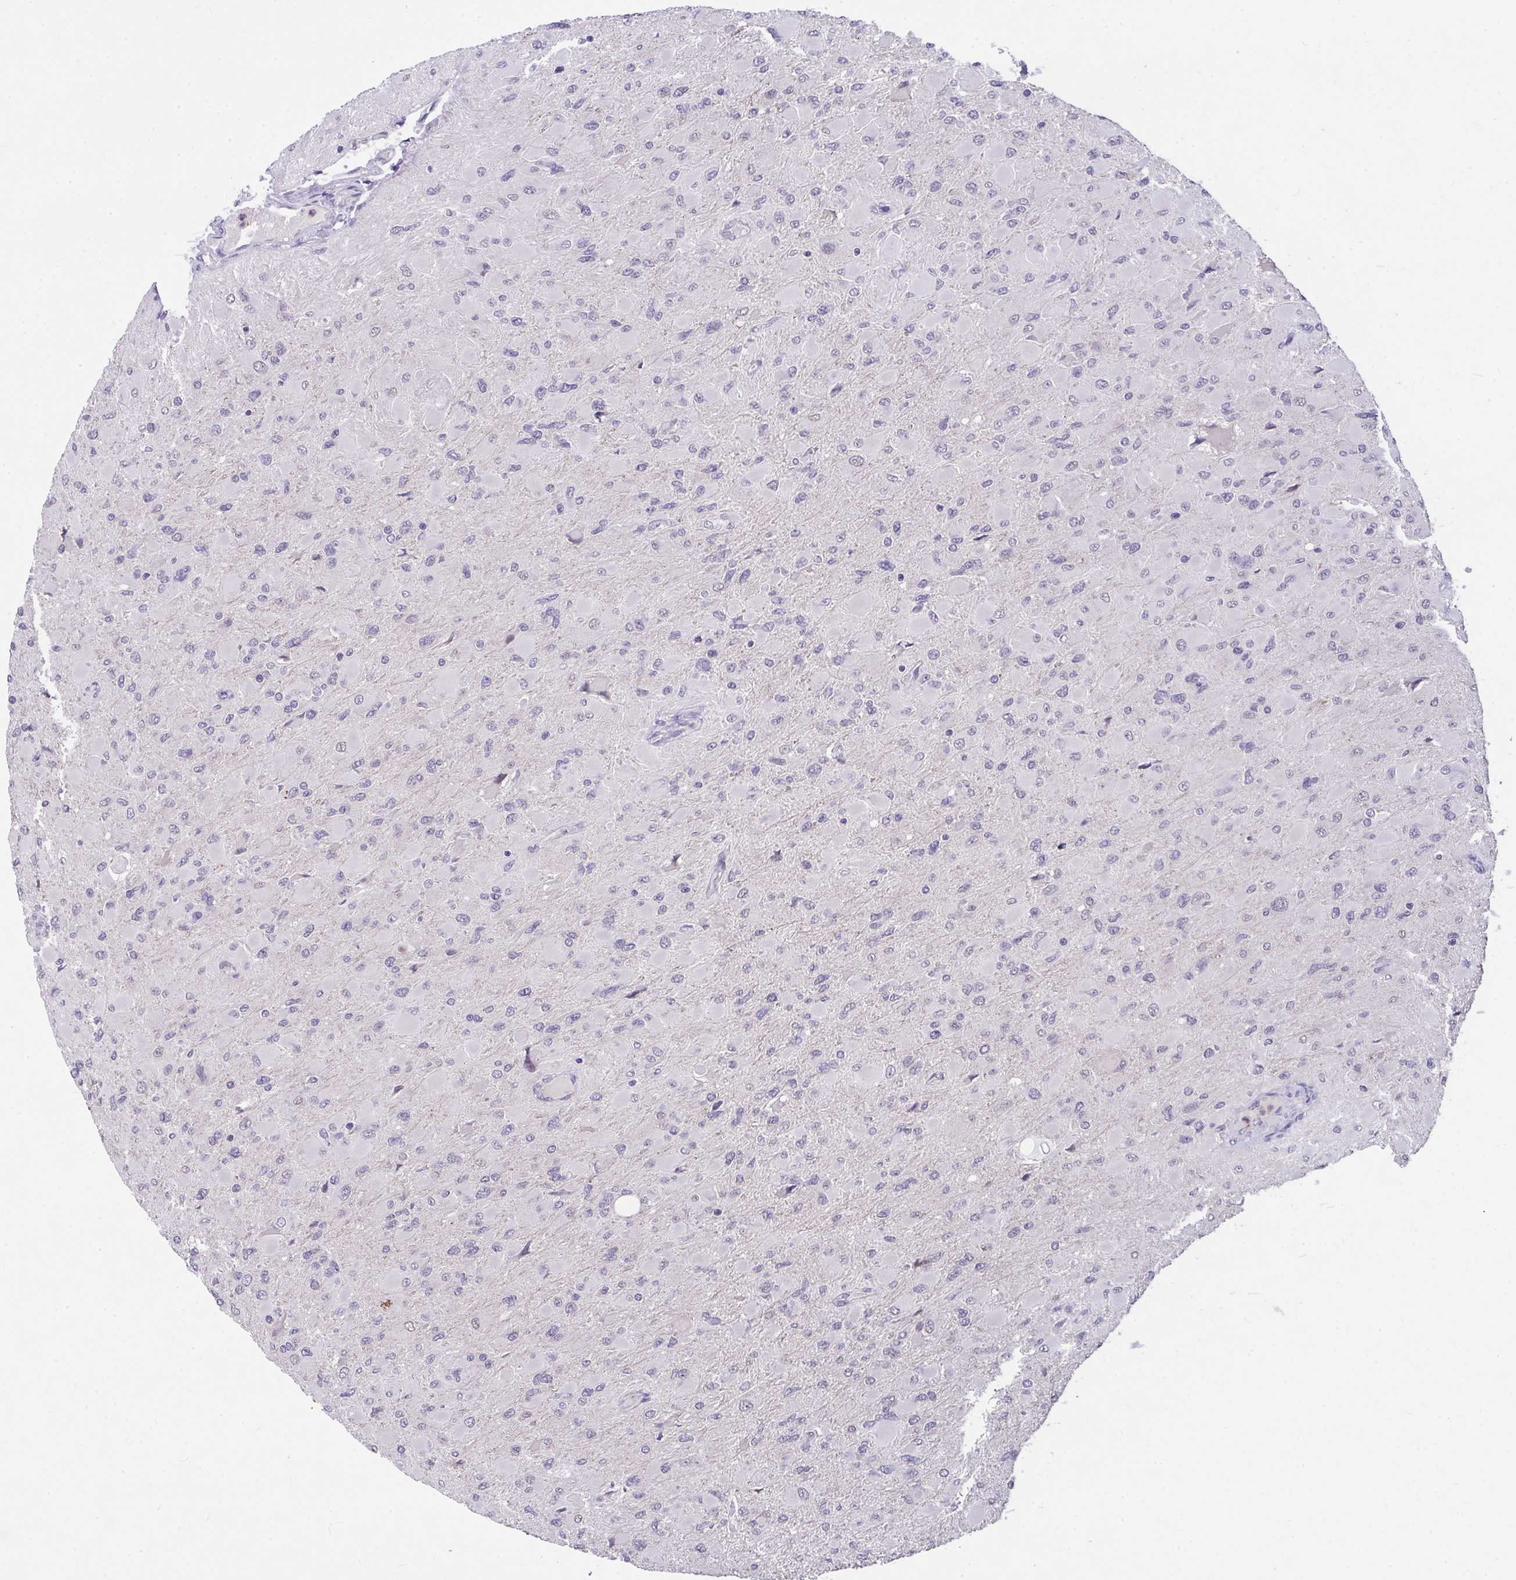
{"staining": {"intensity": "negative", "quantity": "none", "location": "none"}, "tissue": "glioma", "cell_type": "Tumor cells", "image_type": "cancer", "snomed": [{"axis": "morphology", "description": "Glioma, malignant, High grade"}, {"axis": "topography", "description": "Cerebral cortex"}], "caption": "There is no significant staining in tumor cells of high-grade glioma (malignant). (Stains: DAB (3,3'-diaminobenzidine) immunohistochemistry with hematoxylin counter stain, Microscopy: brightfield microscopy at high magnification).", "gene": "GLTPD2", "patient": {"sex": "female", "age": 36}}